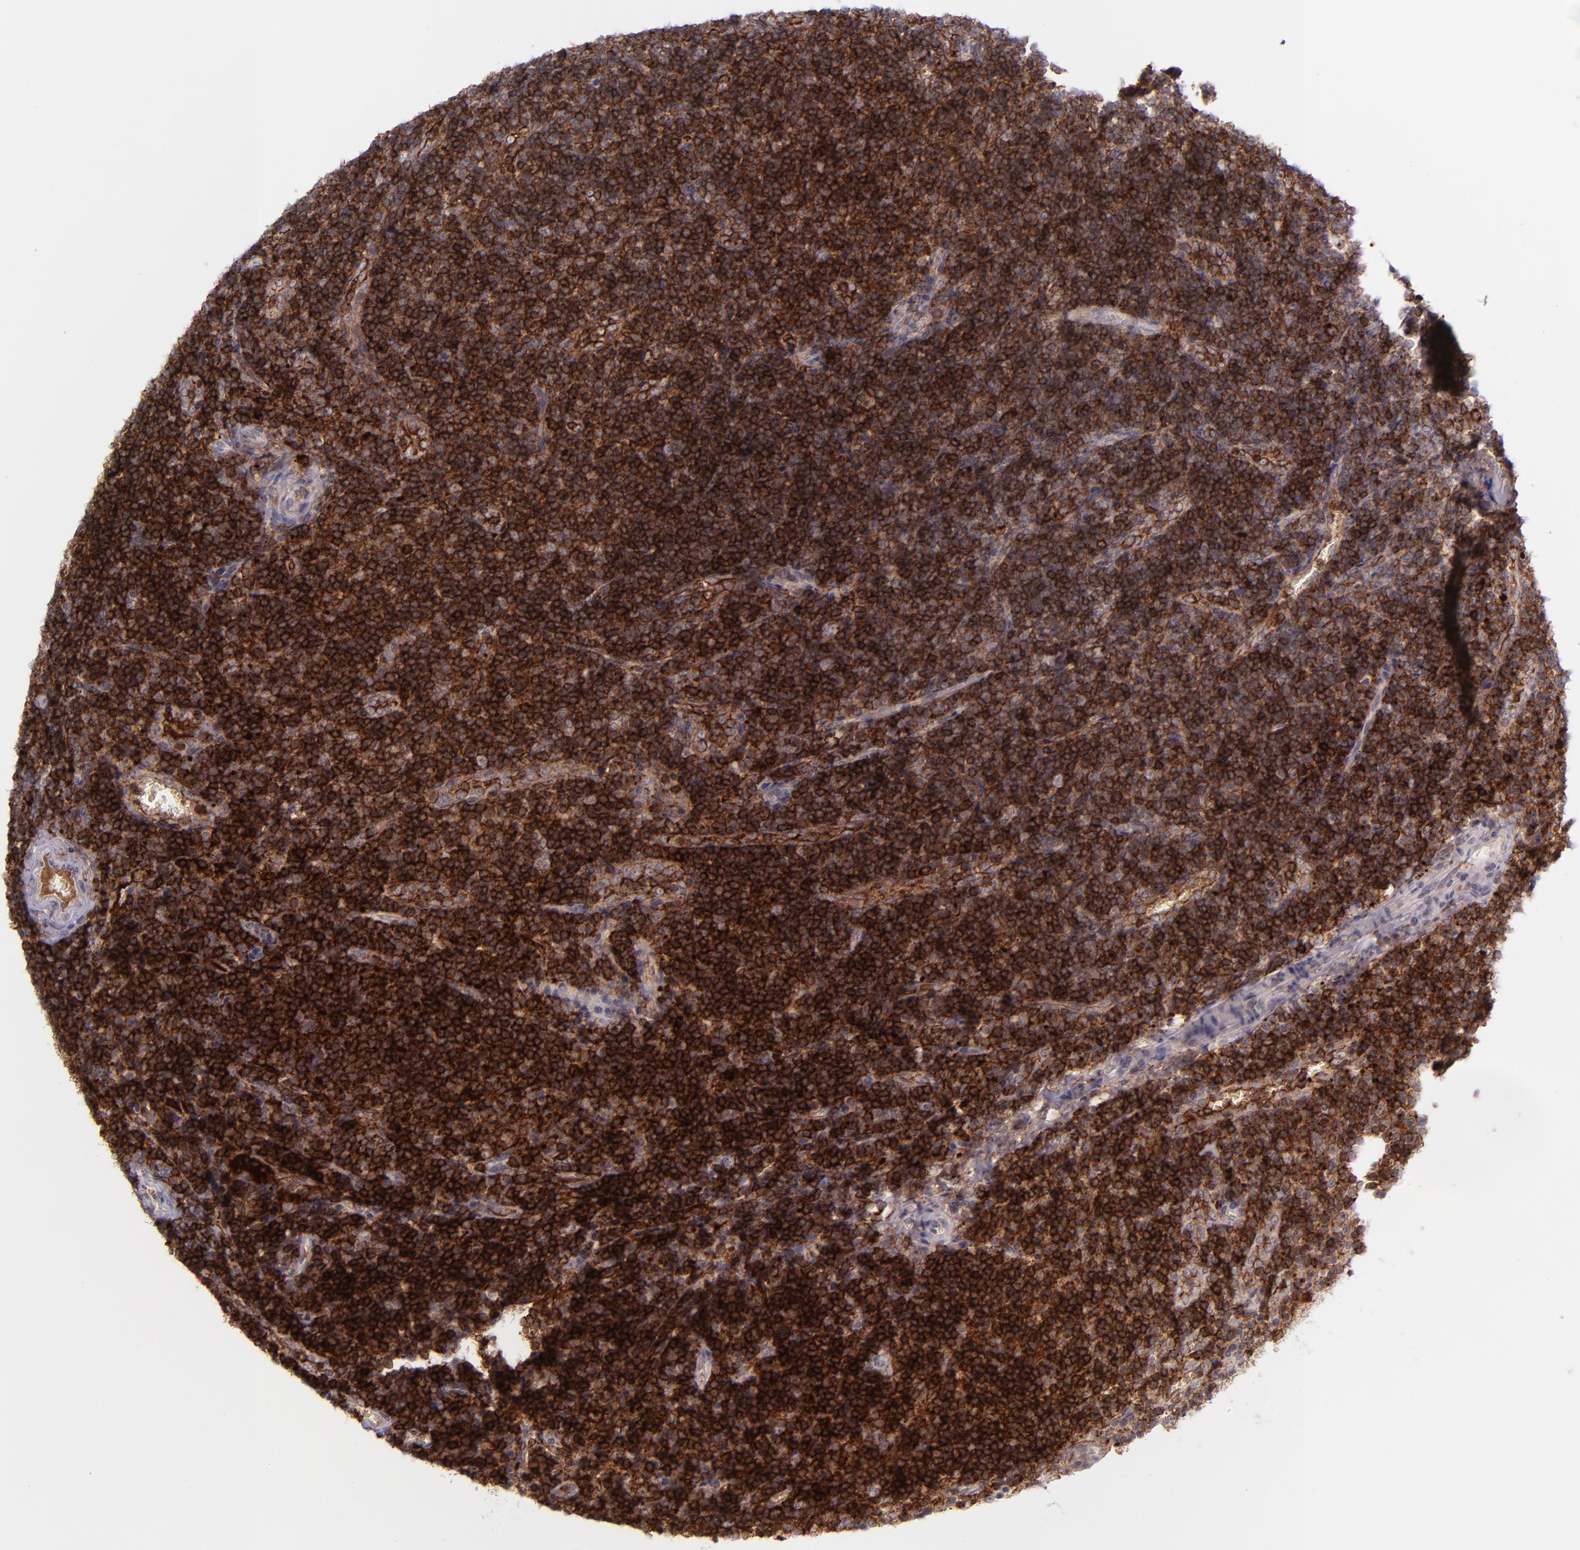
{"staining": {"intensity": "strong", "quantity": ">75%", "location": "cytoplasmic/membranous"}, "tissue": "tonsil", "cell_type": "Germinal center cells", "image_type": "normal", "snomed": [{"axis": "morphology", "description": "Normal tissue, NOS"}, {"axis": "topography", "description": "Tonsil"}], "caption": "Strong cytoplasmic/membranous positivity for a protein is identified in about >75% of germinal center cells of benign tonsil using IHC.", "gene": "SELL", "patient": {"sex": "male", "age": 20}}